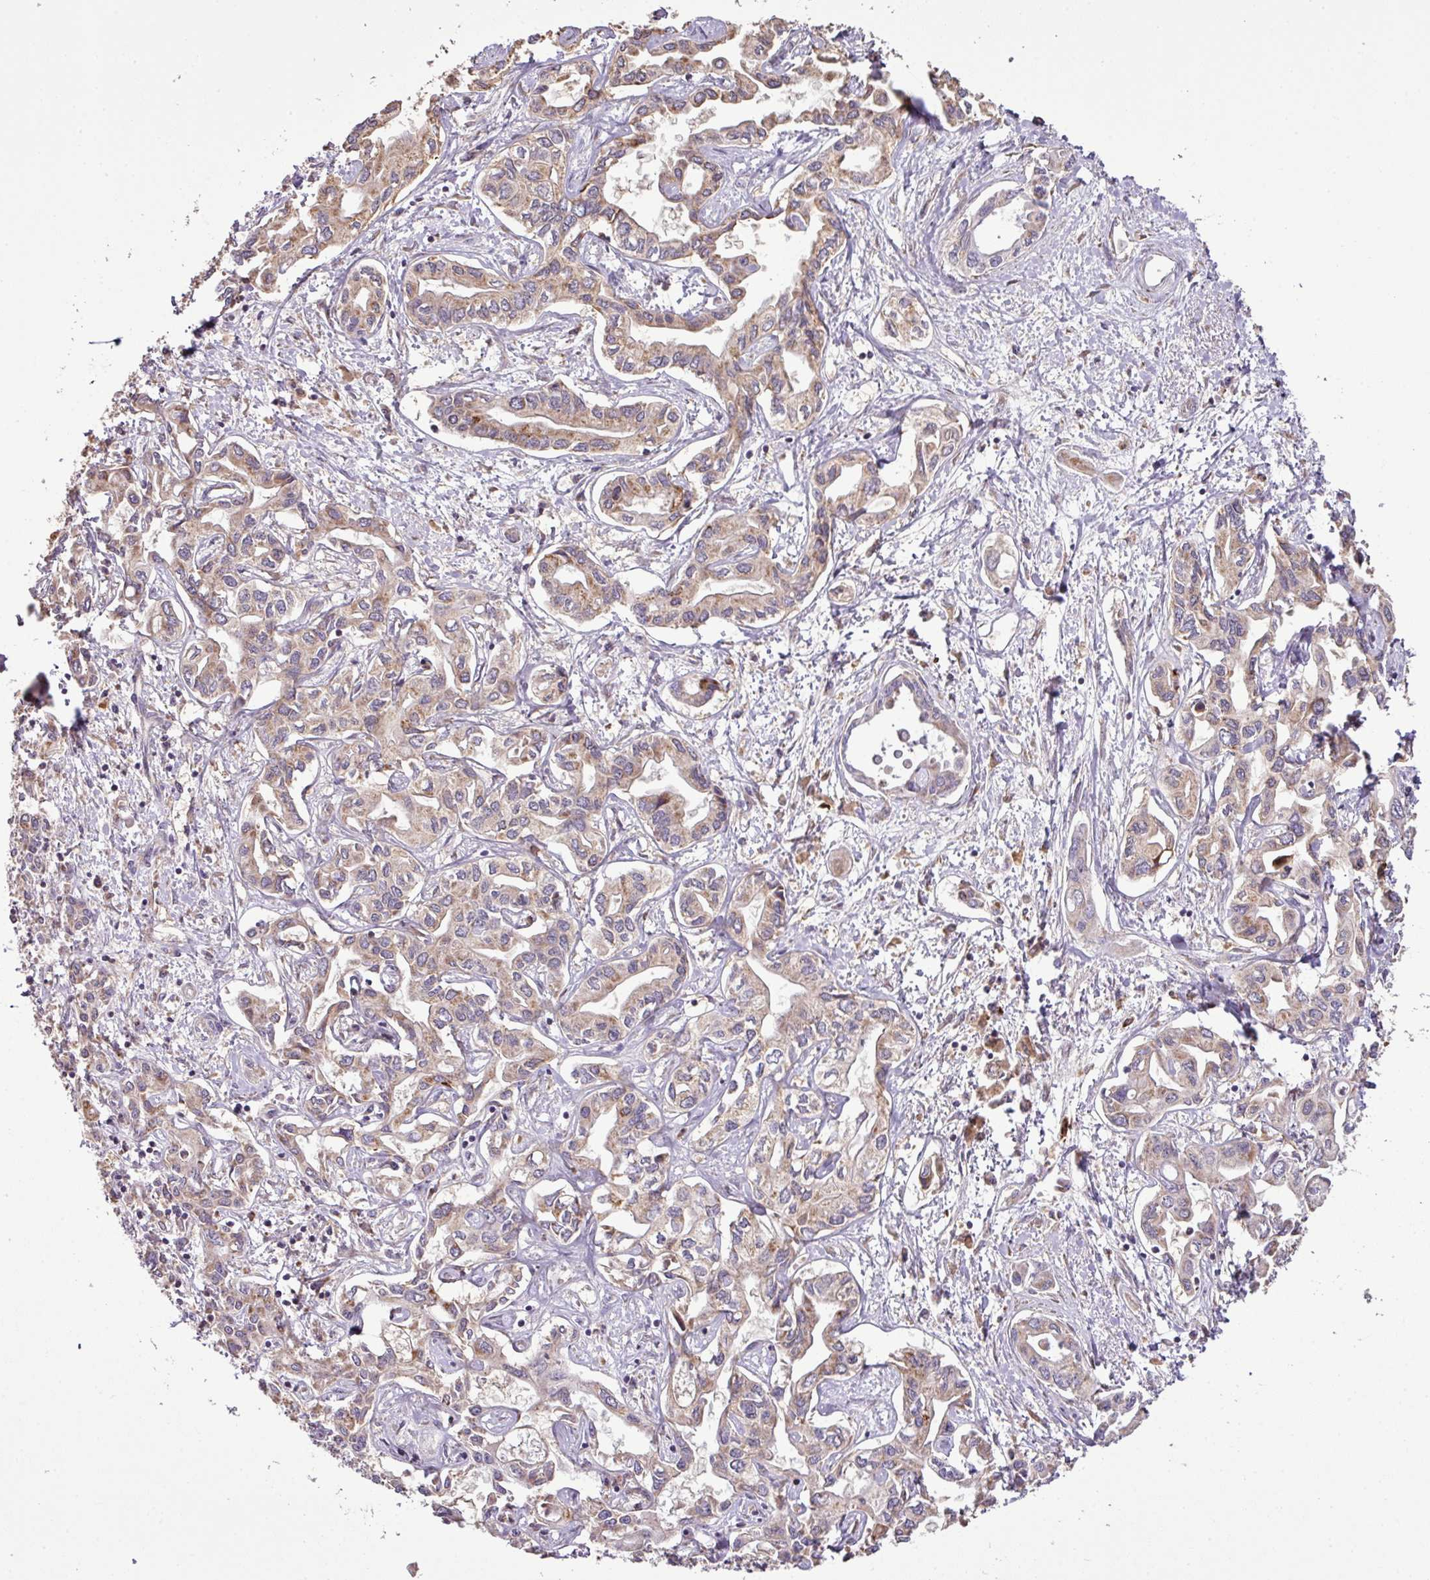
{"staining": {"intensity": "moderate", "quantity": "25%-75%", "location": "cytoplasmic/membranous"}, "tissue": "liver cancer", "cell_type": "Tumor cells", "image_type": "cancer", "snomed": [{"axis": "morphology", "description": "Cholangiocarcinoma"}, {"axis": "topography", "description": "Liver"}], "caption": "Liver cancer stained with DAB immunohistochemistry (IHC) displays medium levels of moderate cytoplasmic/membranous staining in approximately 25%-75% of tumor cells.", "gene": "SMCO4", "patient": {"sex": "female", "age": 64}}